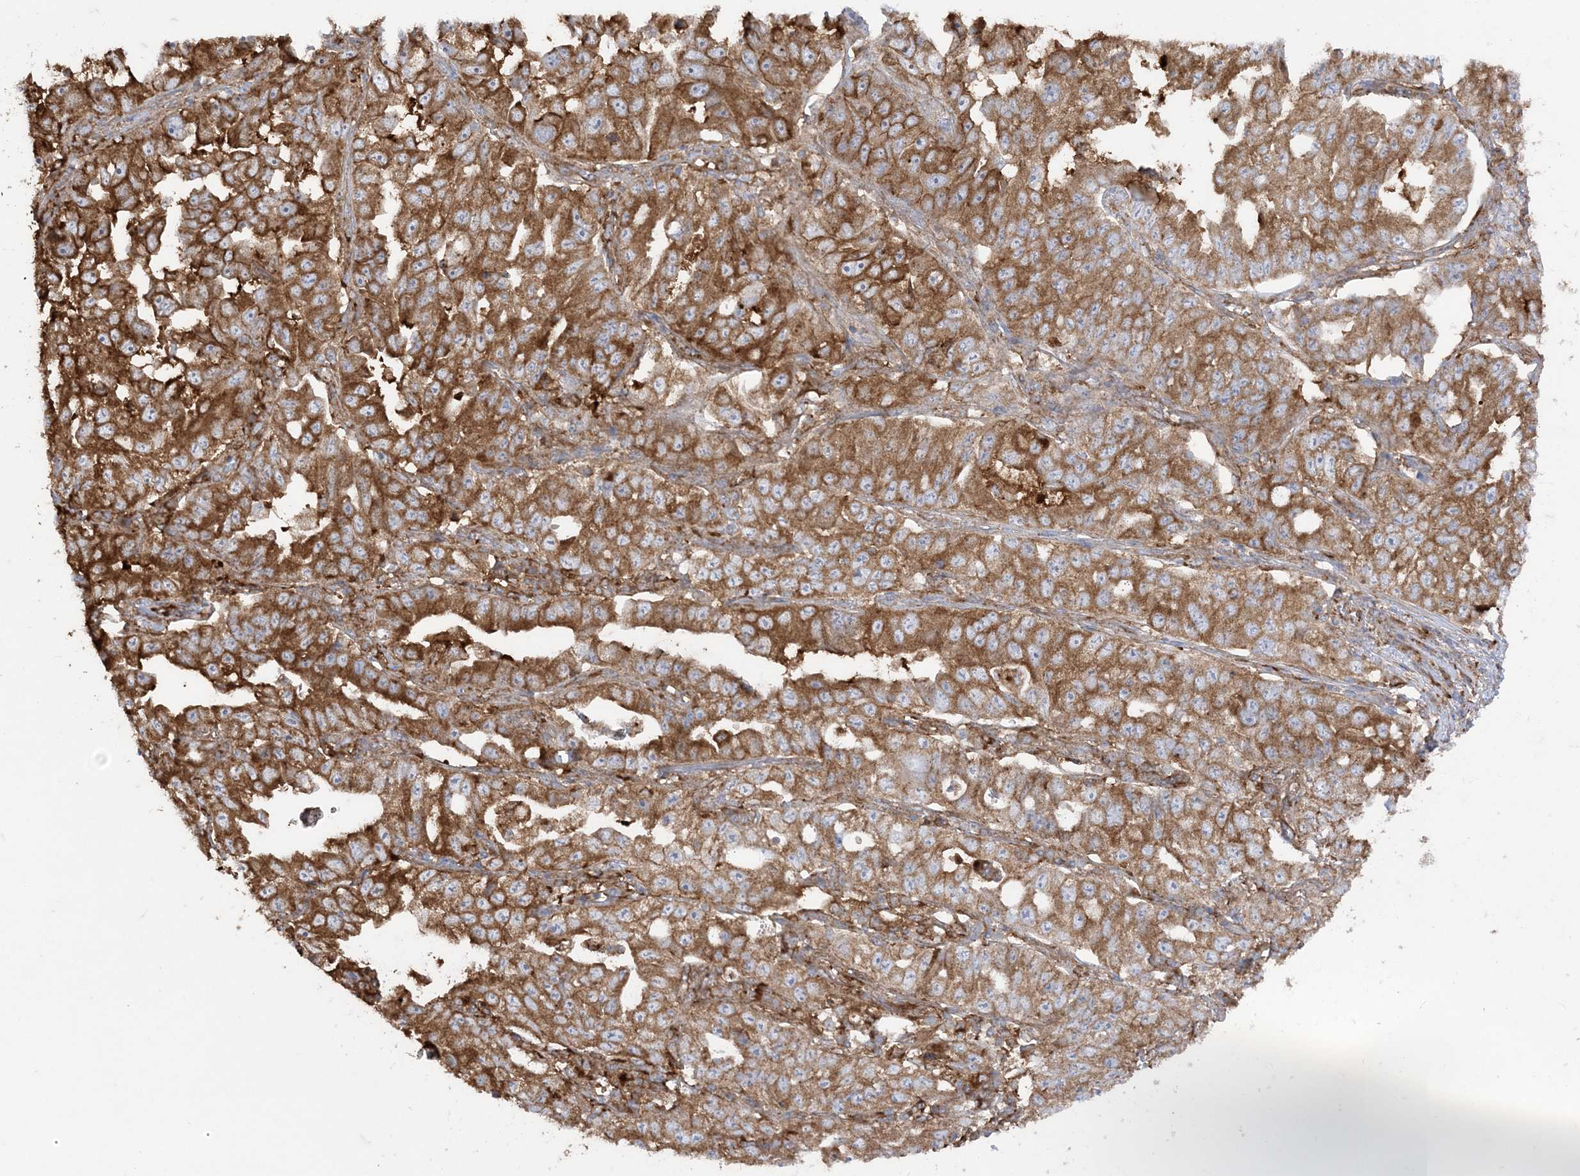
{"staining": {"intensity": "strong", "quantity": ">75%", "location": "cytoplasmic/membranous"}, "tissue": "lung cancer", "cell_type": "Tumor cells", "image_type": "cancer", "snomed": [{"axis": "morphology", "description": "Adenocarcinoma, NOS"}, {"axis": "topography", "description": "Lung"}], "caption": "Tumor cells reveal strong cytoplasmic/membranous expression in approximately >75% of cells in lung cancer (adenocarcinoma).", "gene": "DERL3", "patient": {"sex": "female", "age": 51}}